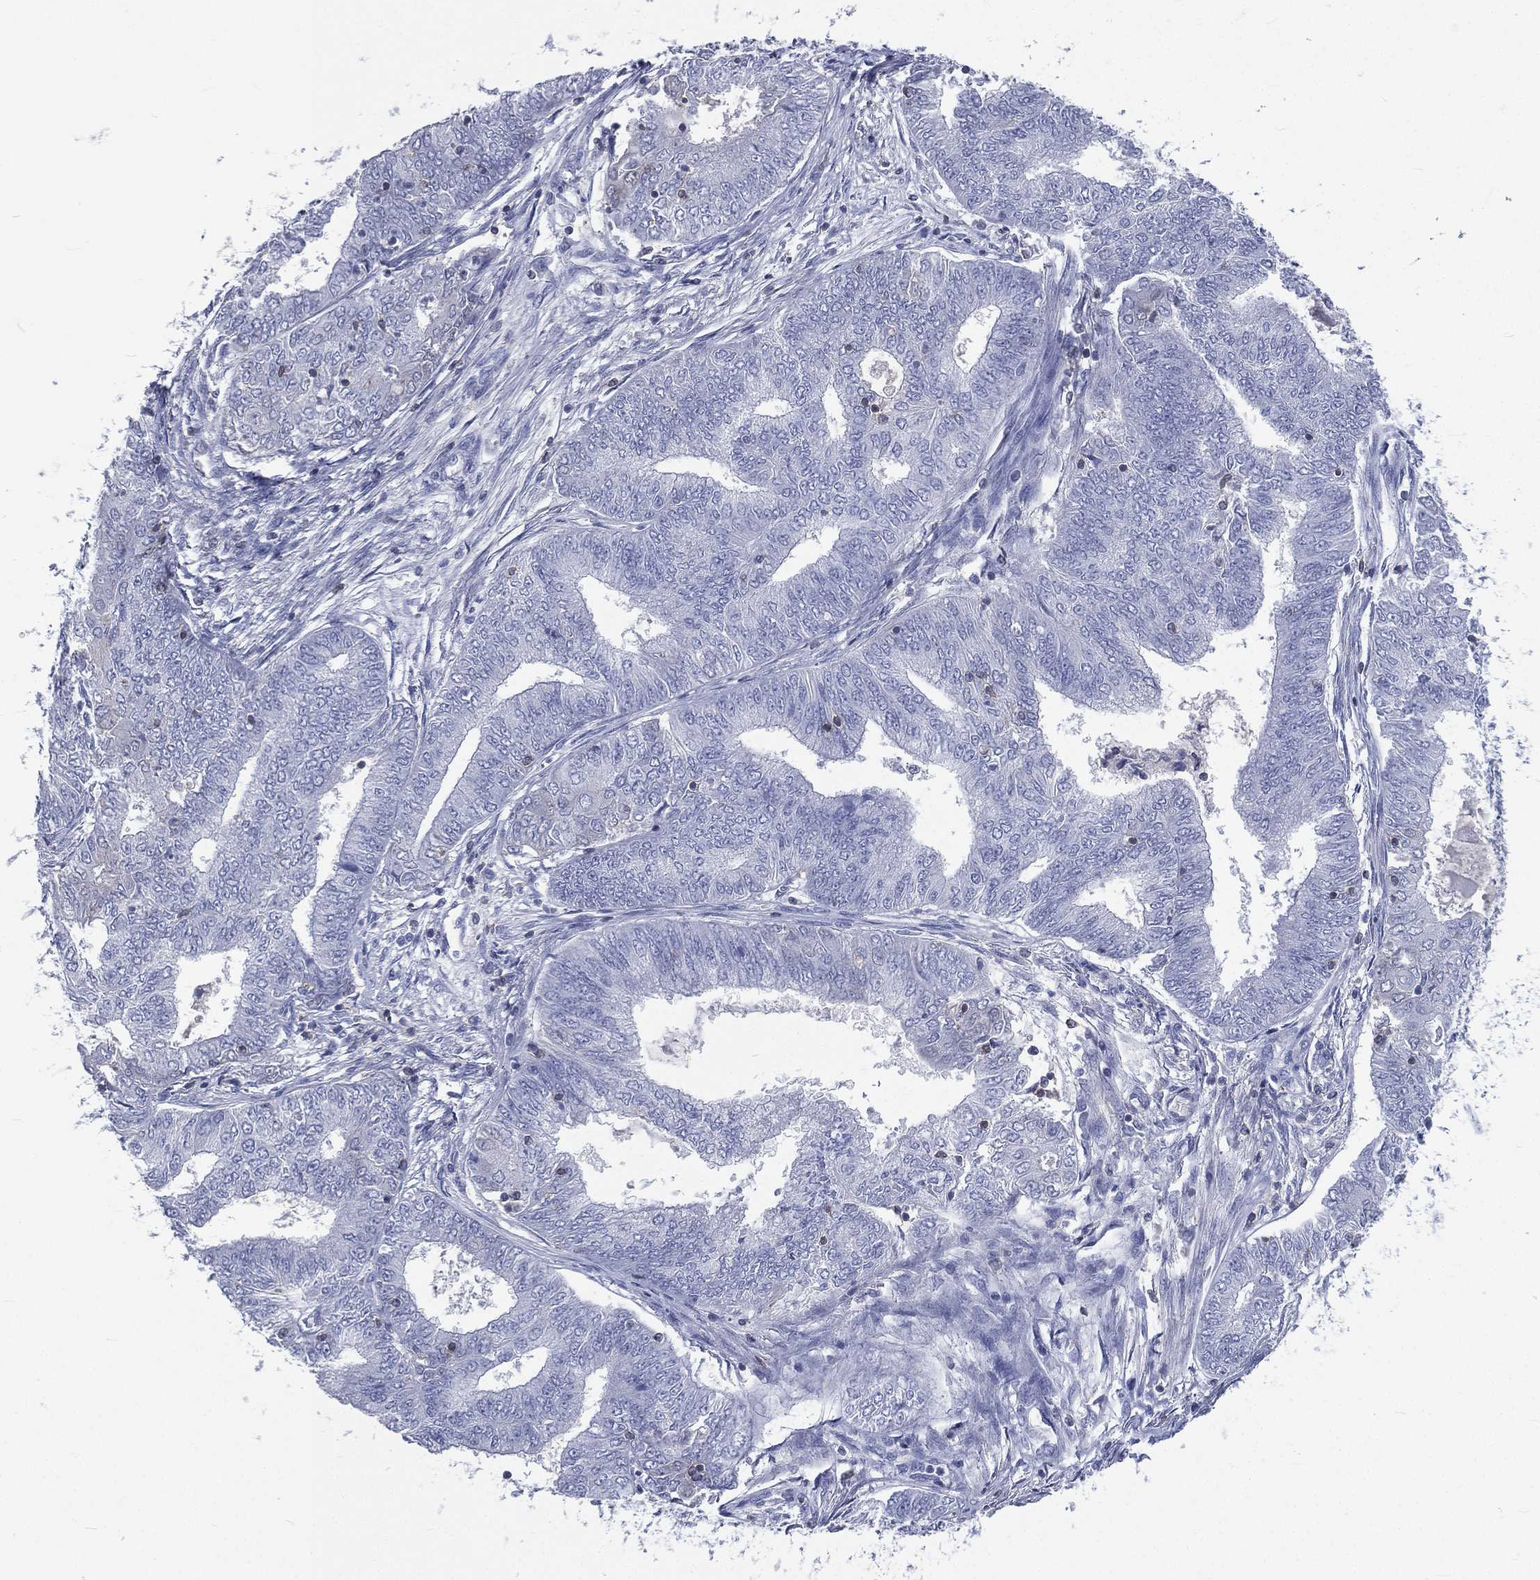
{"staining": {"intensity": "negative", "quantity": "none", "location": "none"}, "tissue": "endometrial cancer", "cell_type": "Tumor cells", "image_type": "cancer", "snomed": [{"axis": "morphology", "description": "Adenocarcinoma, NOS"}, {"axis": "topography", "description": "Endometrium"}], "caption": "Immunohistochemistry (IHC) photomicrograph of human endometrial adenocarcinoma stained for a protein (brown), which demonstrates no staining in tumor cells.", "gene": "CD3D", "patient": {"sex": "female", "age": 62}}